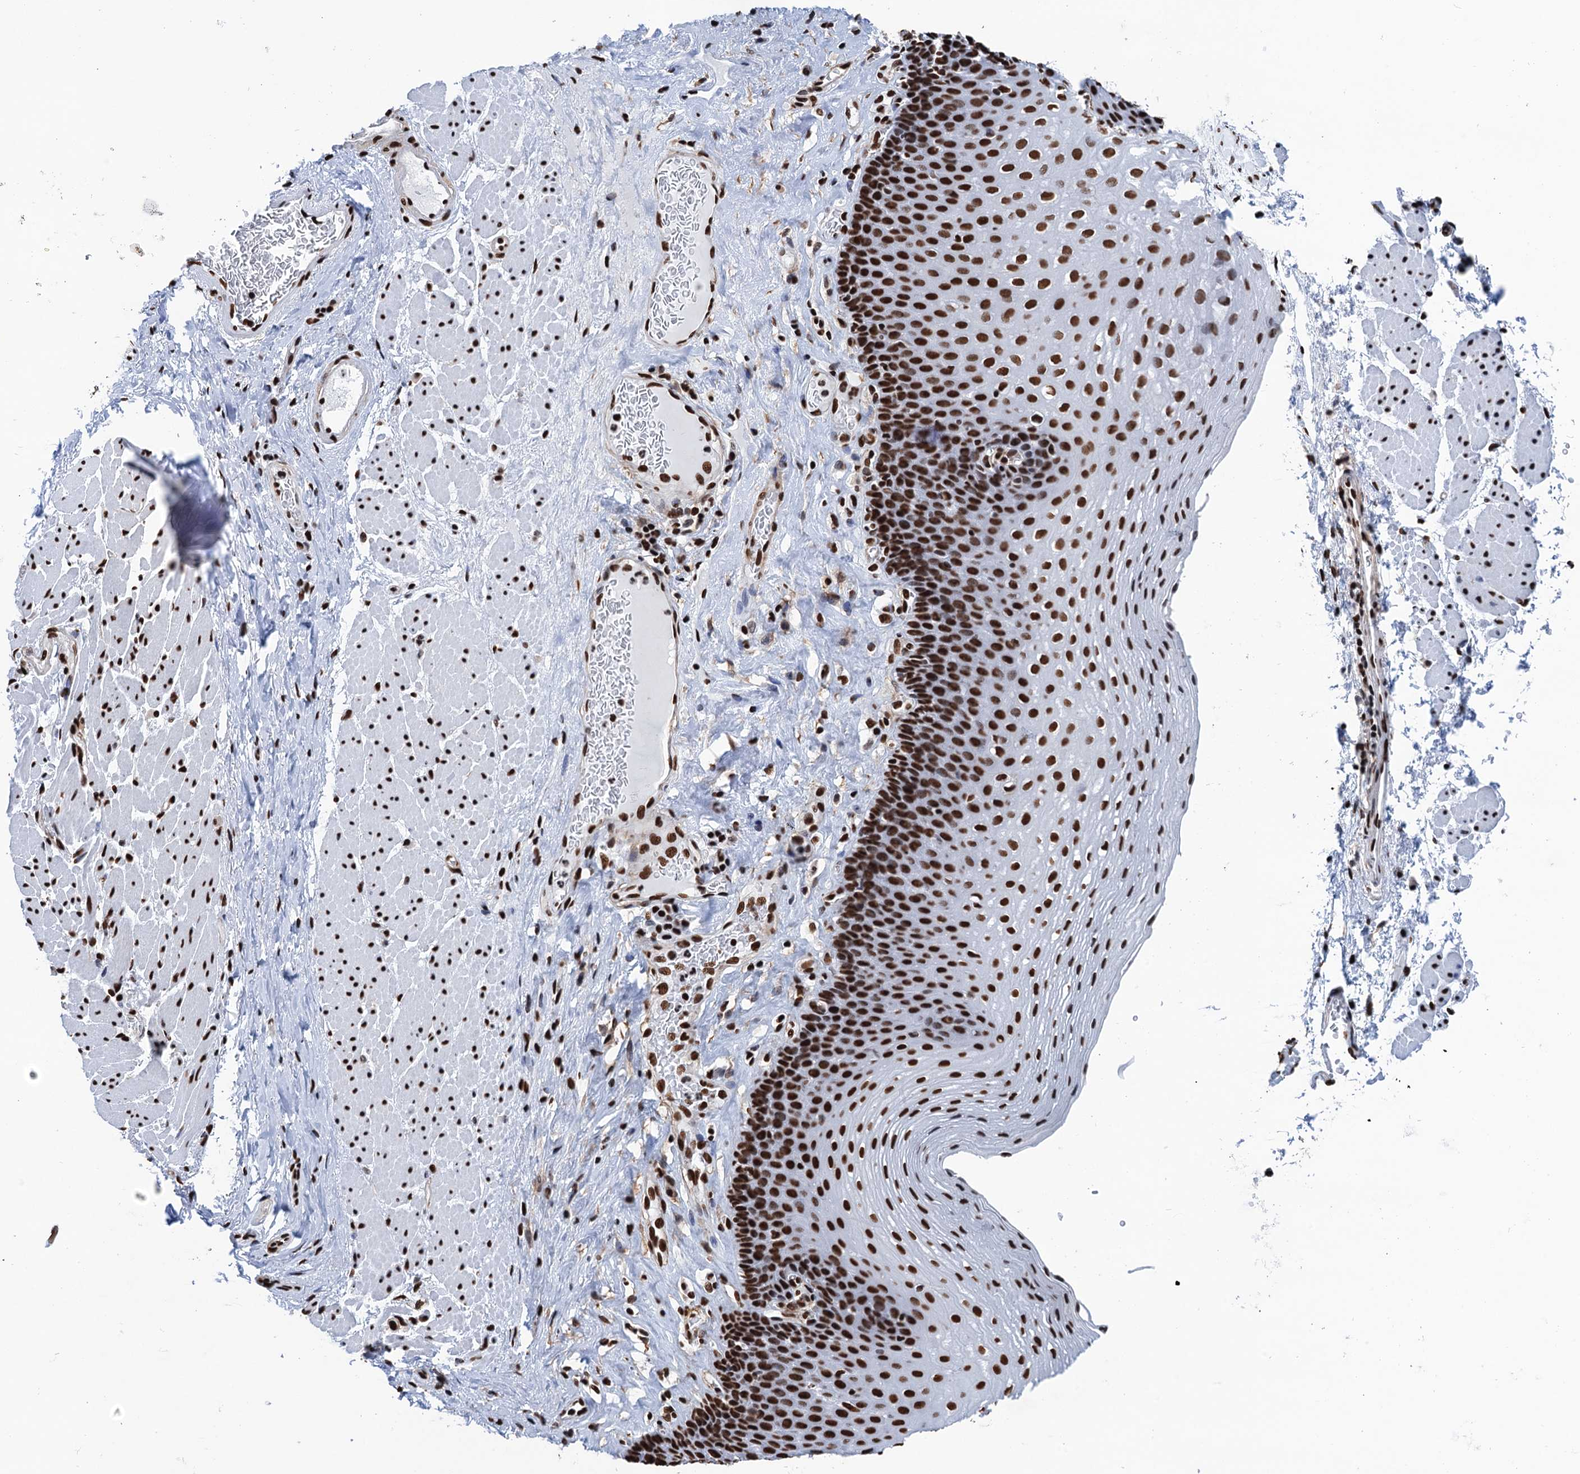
{"staining": {"intensity": "strong", "quantity": ">75%", "location": "nuclear"}, "tissue": "esophagus", "cell_type": "Squamous epithelial cells", "image_type": "normal", "snomed": [{"axis": "morphology", "description": "Normal tissue, NOS"}, {"axis": "topography", "description": "Esophagus"}], "caption": "Immunohistochemistry staining of benign esophagus, which displays high levels of strong nuclear positivity in approximately >75% of squamous epithelial cells indicating strong nuclear protein positivity. The staining was performed using DAB (brown) for protein detection and nuclei were counterstained in hematoxylin (blue).", "gene": "UBA2", "patient": {"sex": "female", "age": 66}}